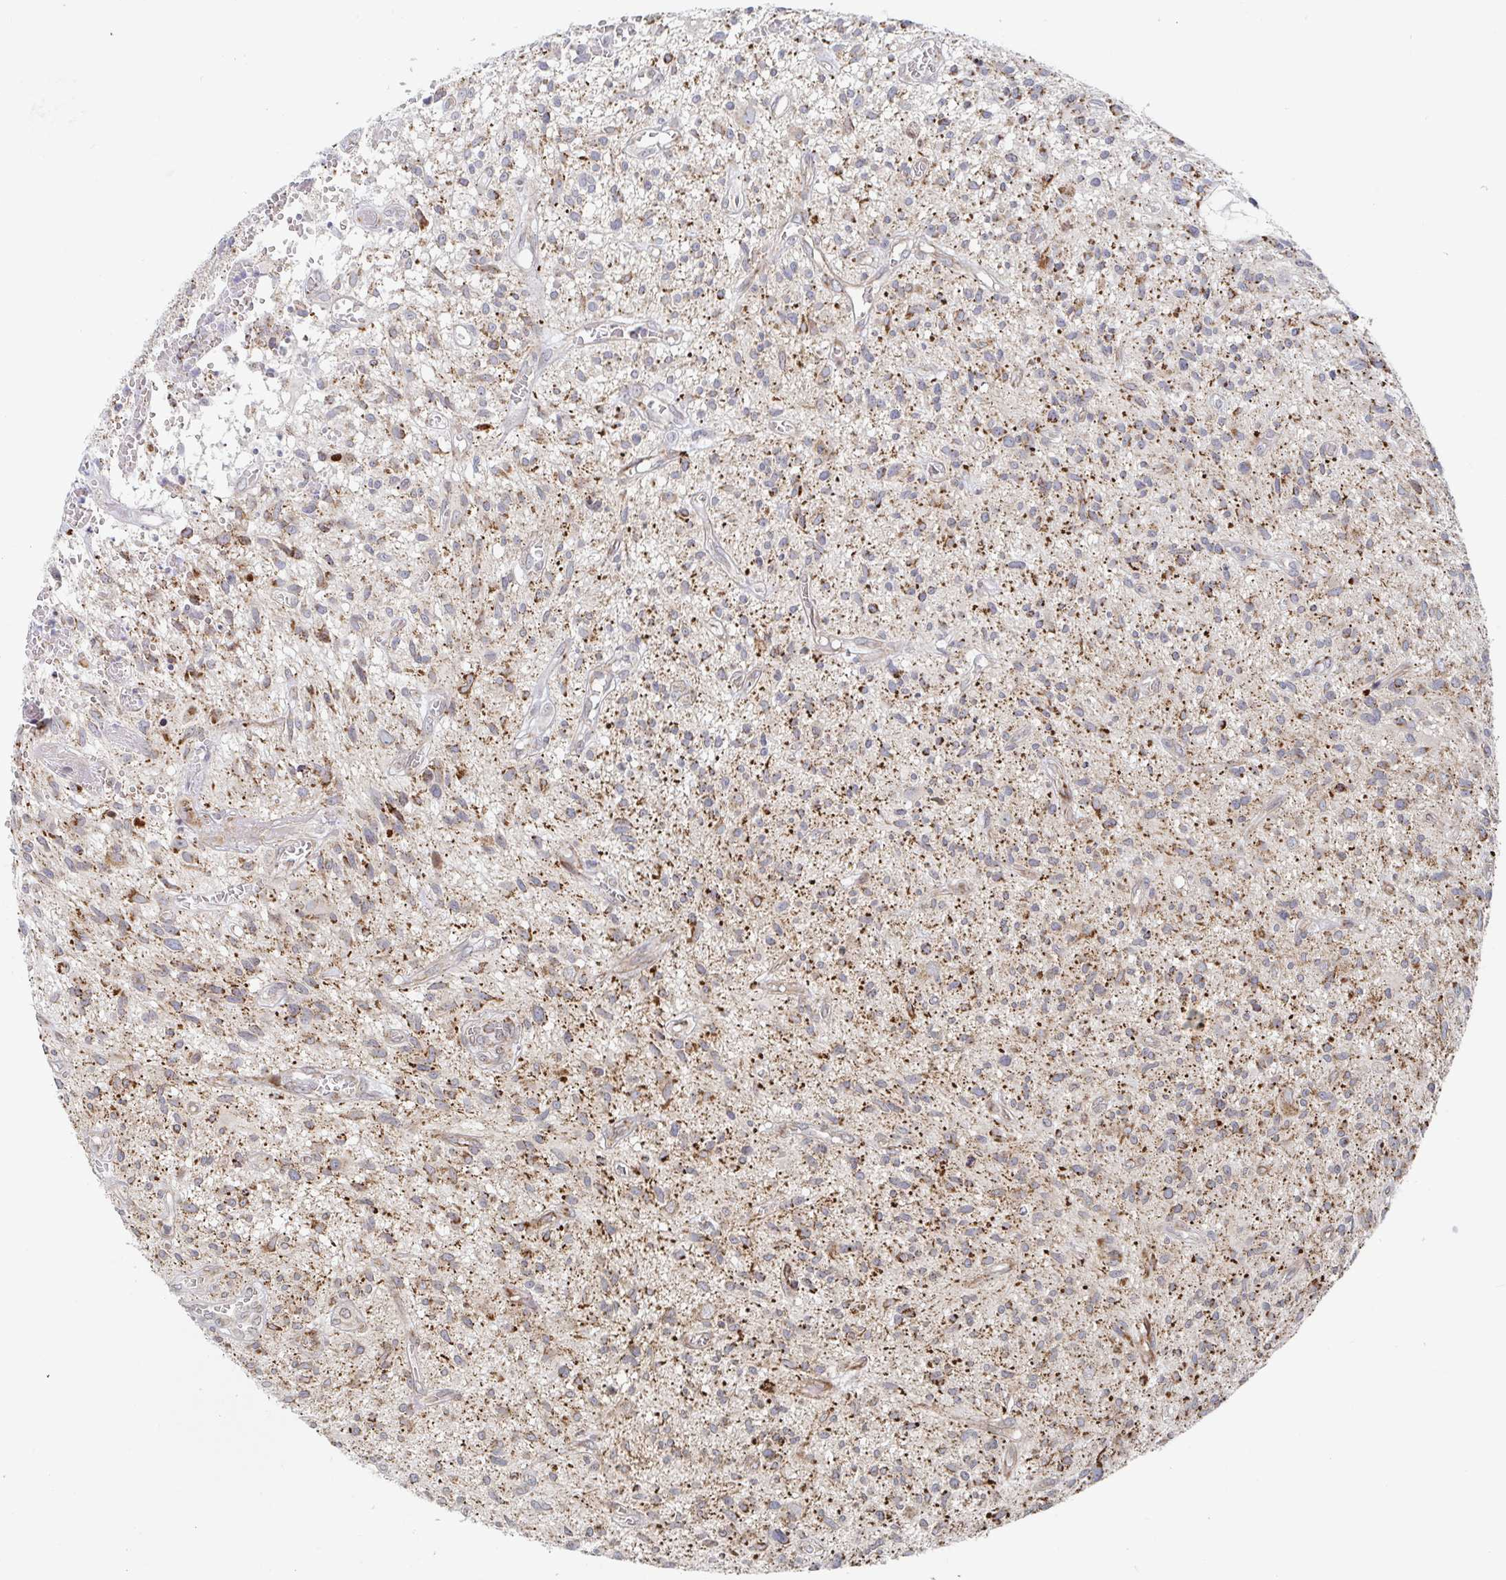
{"staining": {"intensity": "moderate", "quantity": ">75%", "location": "cytoplasmic/membranous"}, "tissue": "glioma", "cell_type": "Tumor cells", "image_type": "cancer", "snomed": [{"axis": "morphology", "description": "Glioma, malignant, High grade"}, {"axis": "topography", "description": "Brain"}], "caption": "A histopathology image of human malignant glioma (high-grade) stained for a protein shows moderate cytoplasmic/membranous brown staining in tumor cells.", "gene": "STARD8", "patient": {"sex": "male", "age": 75}}